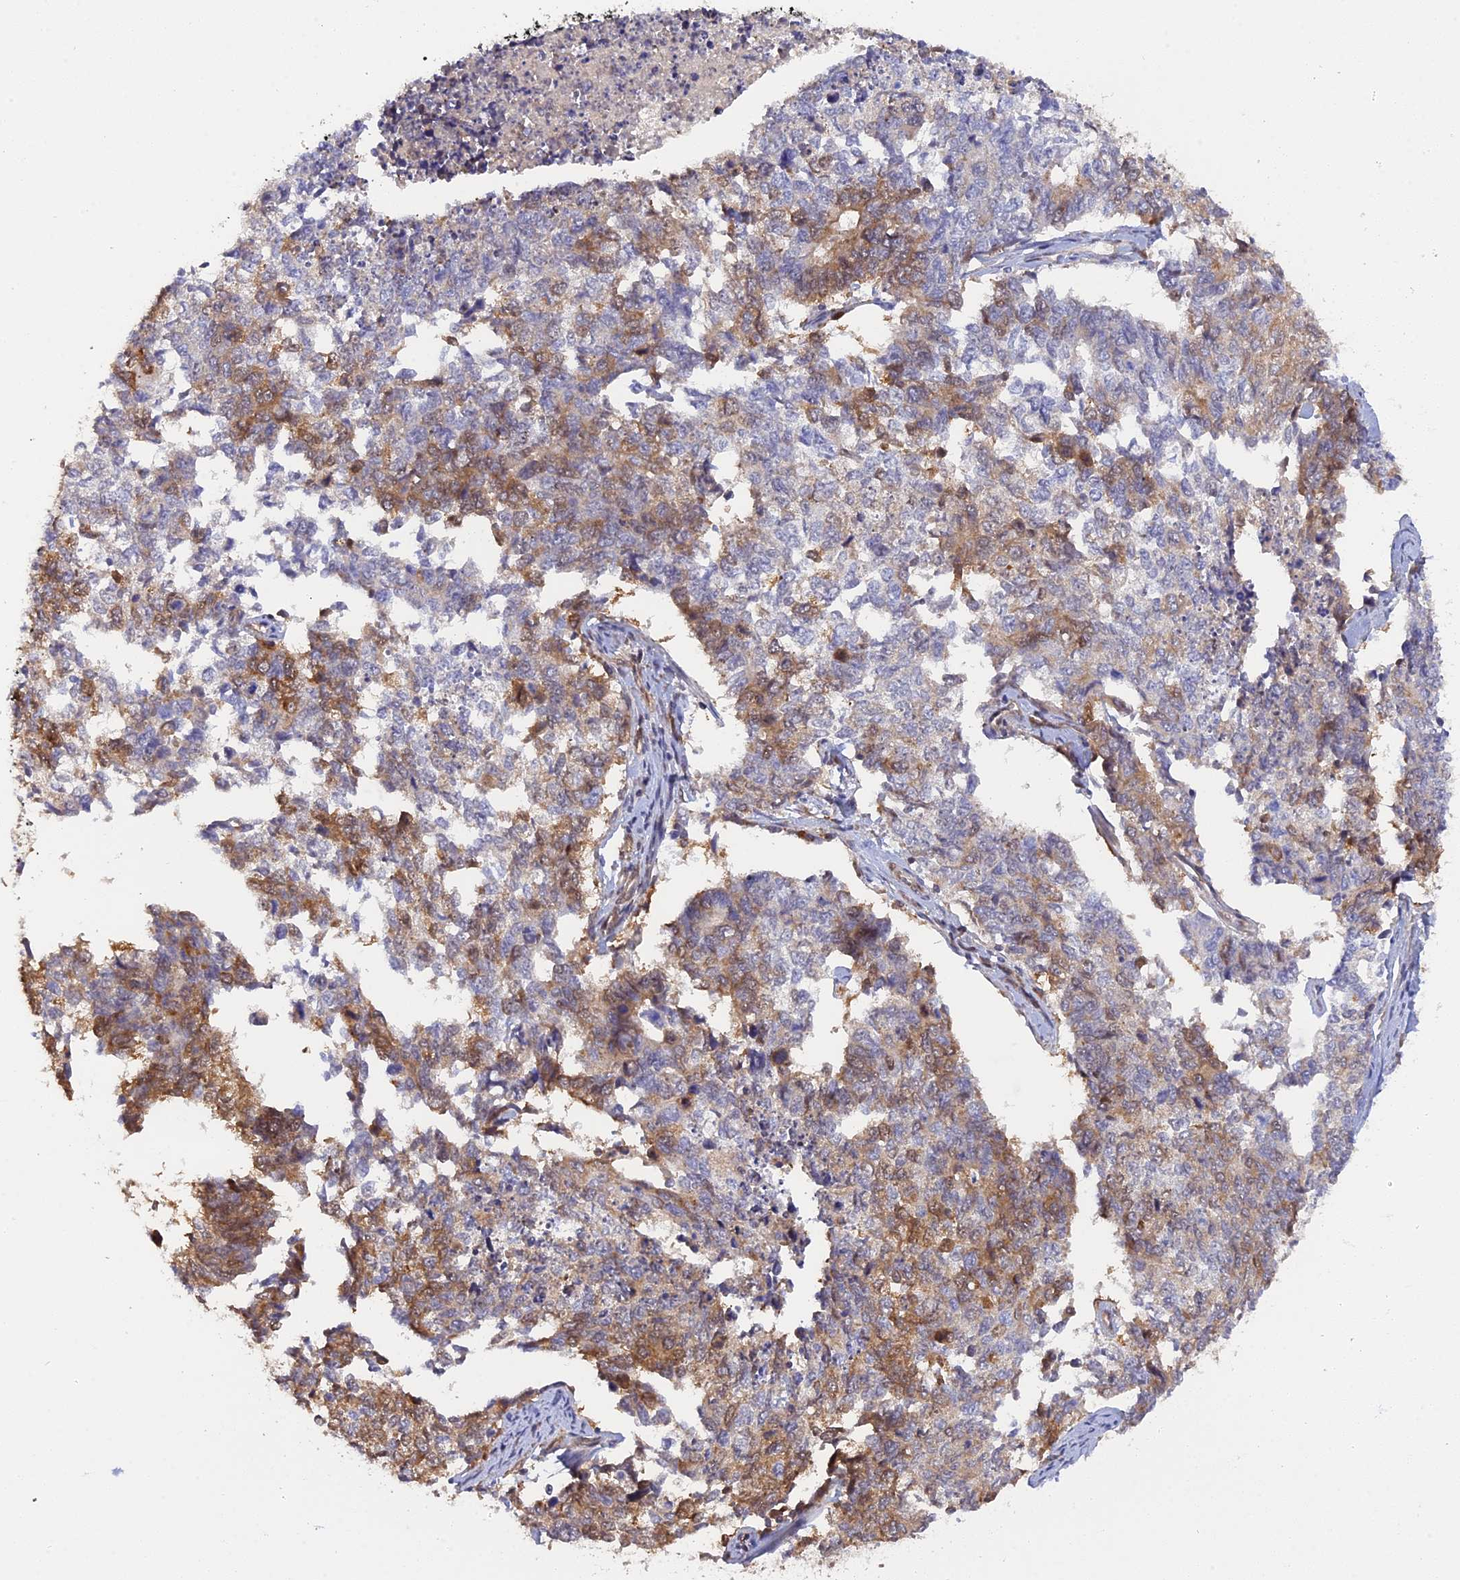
{"staining": {"intensity": "moderate", "quantity": "25%-75%", "location": "cytoplasmic/membranous"}, "tissue": "cervical cancer", "cell_type": "Tumor cells", "image_type": "cancer", "snomed": [{"axis": "morphology", "description": "Squamous cell carcinoma, NOS"}, {"axis": "topography", "description": "Cervix"}], "caption": "IHC (DAB (3,3'-diaminobenzidine)) staining of human squamous cell carcinoma (cervical) demonstrates moderate cytoplasmic/membranous protein staining in approximately 25%-75% of tumor cells.", "gene": "ZNF428", "patient": {"sex": "female", "age": 63}}